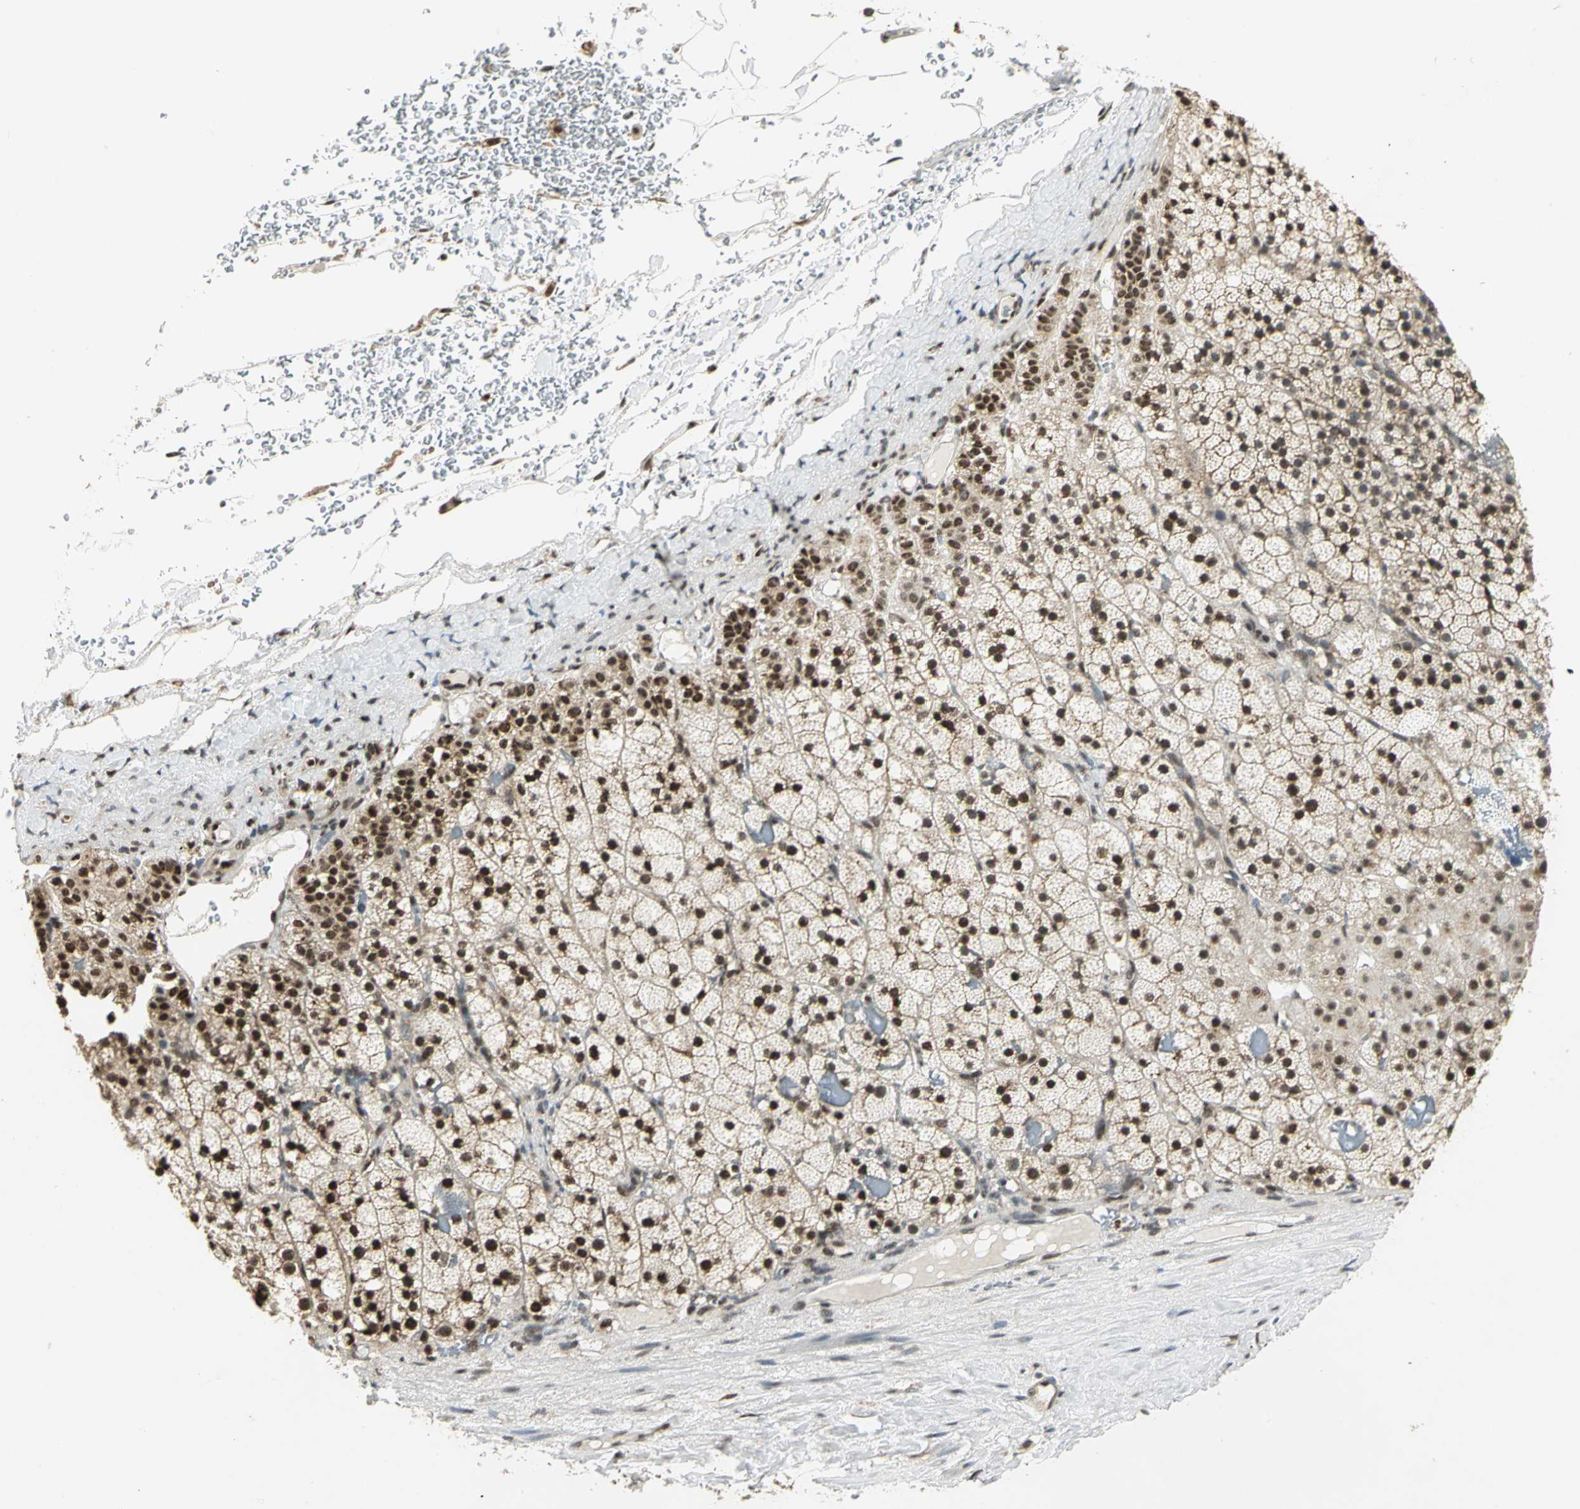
{"staining": {"intensity": "strong", "quantity": ">75%", "location": "nuclear"}, "tissue": "adrenal gland", "cell_type": "Glandular cells", "image_type": "normal", "snomed": [{"axis": "morphology", "description": "Normal tissue, NOS"}, {"axis": "topography", "description": "Adrenal gland"}], "caption": "Adrenal gland stained with DAB immunohistochemistry reveals high levels of strong nuclear staining in about >75% of glandular cells.", "gene": "DDX5", "patient": {"sex": "male", "age": 35}}